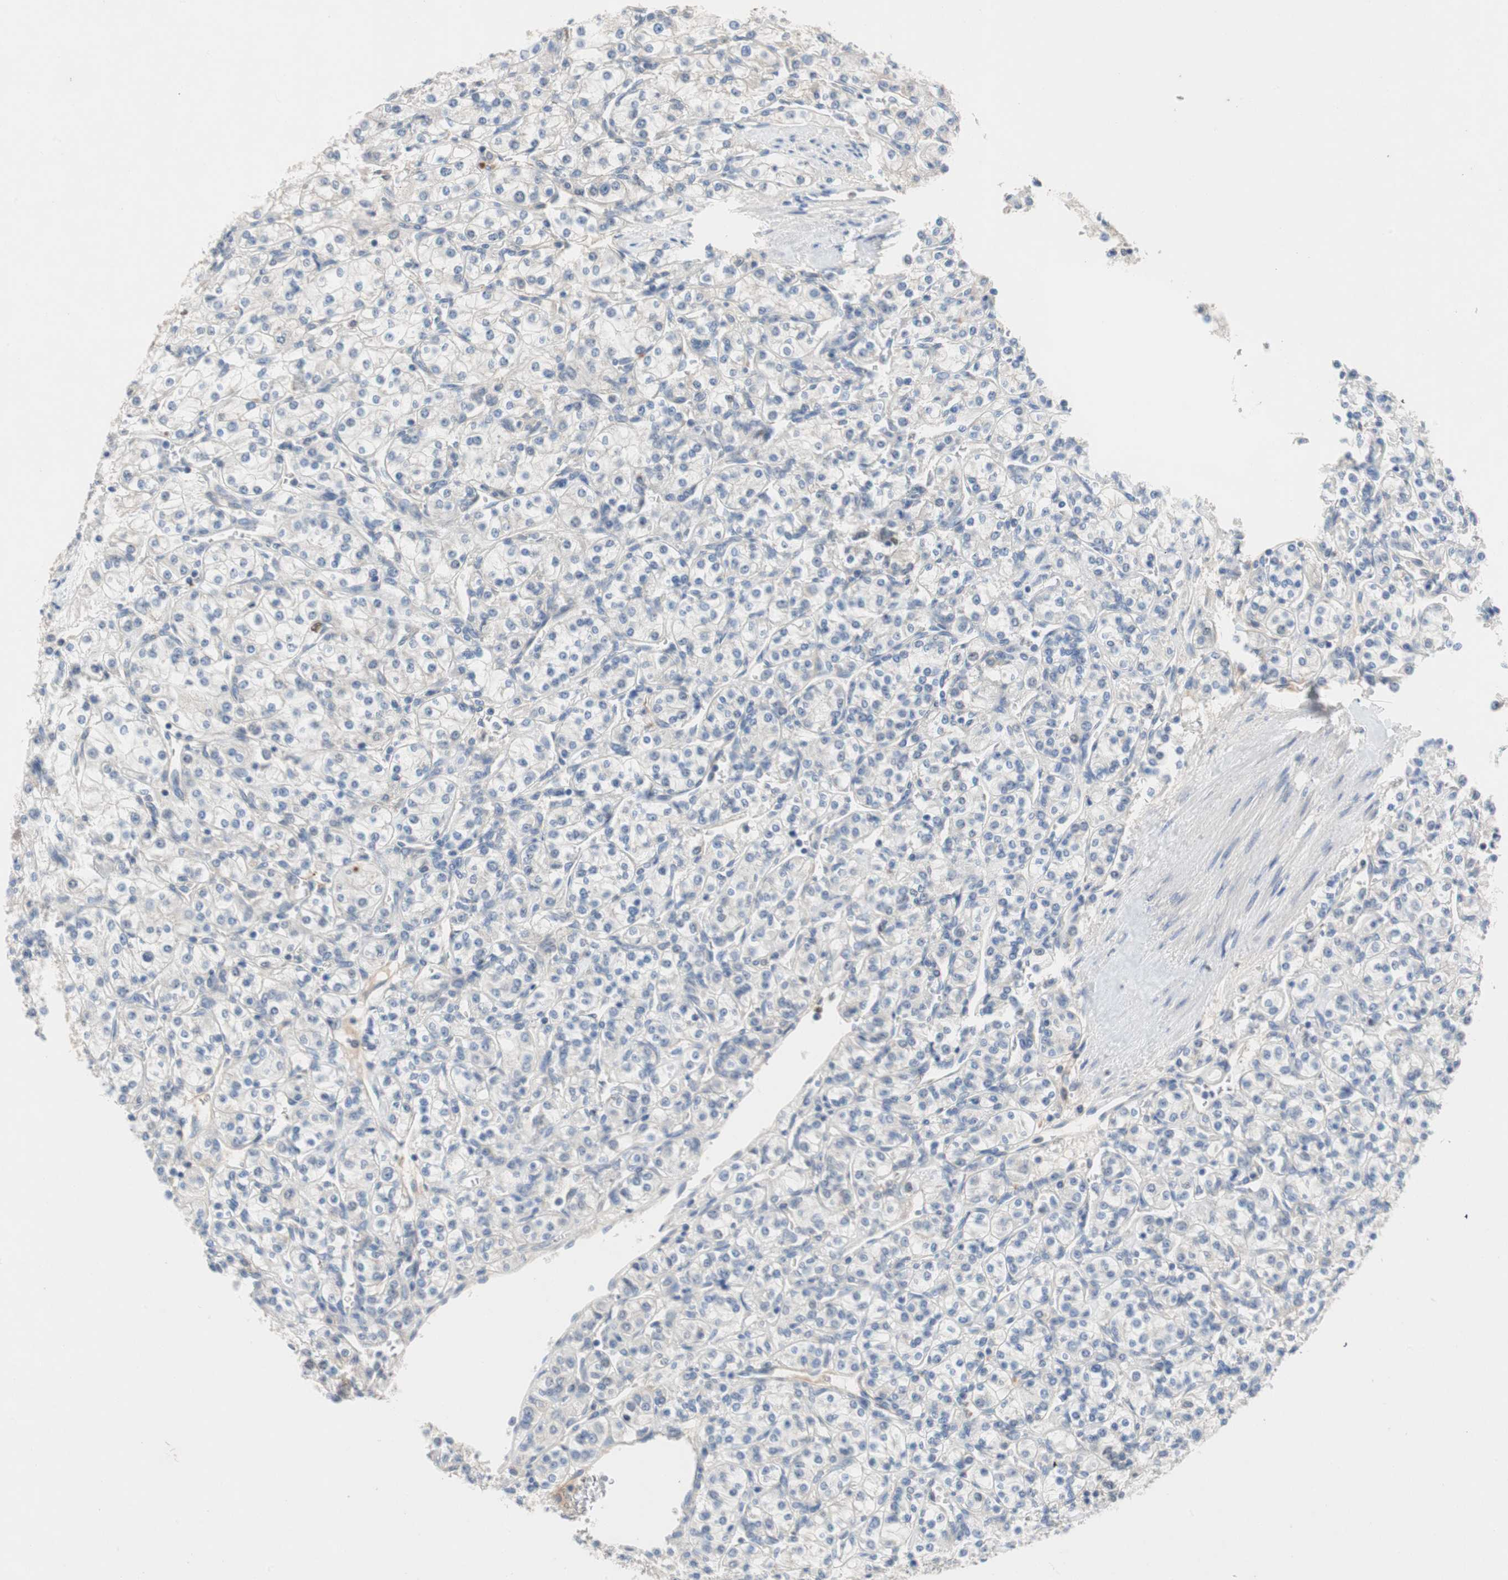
{"staining": {"intensity": "negative", "quantity": "none", "location": "none"}, "tissue": "renal cancer", "cell_type": "Tumor cells", "image_type": "cancer", "snomed": [{"axis": "morphology", "description": "Adenocarcinoma, NOS"}, {"axis": "topography", "description": "Kidney"}], "caption": "IHC of human adenocarcinoma (renal) demonstrates no expression in tumor cells.", "gene": "RELB", "patient": {"sex": "male", "age": 77}}